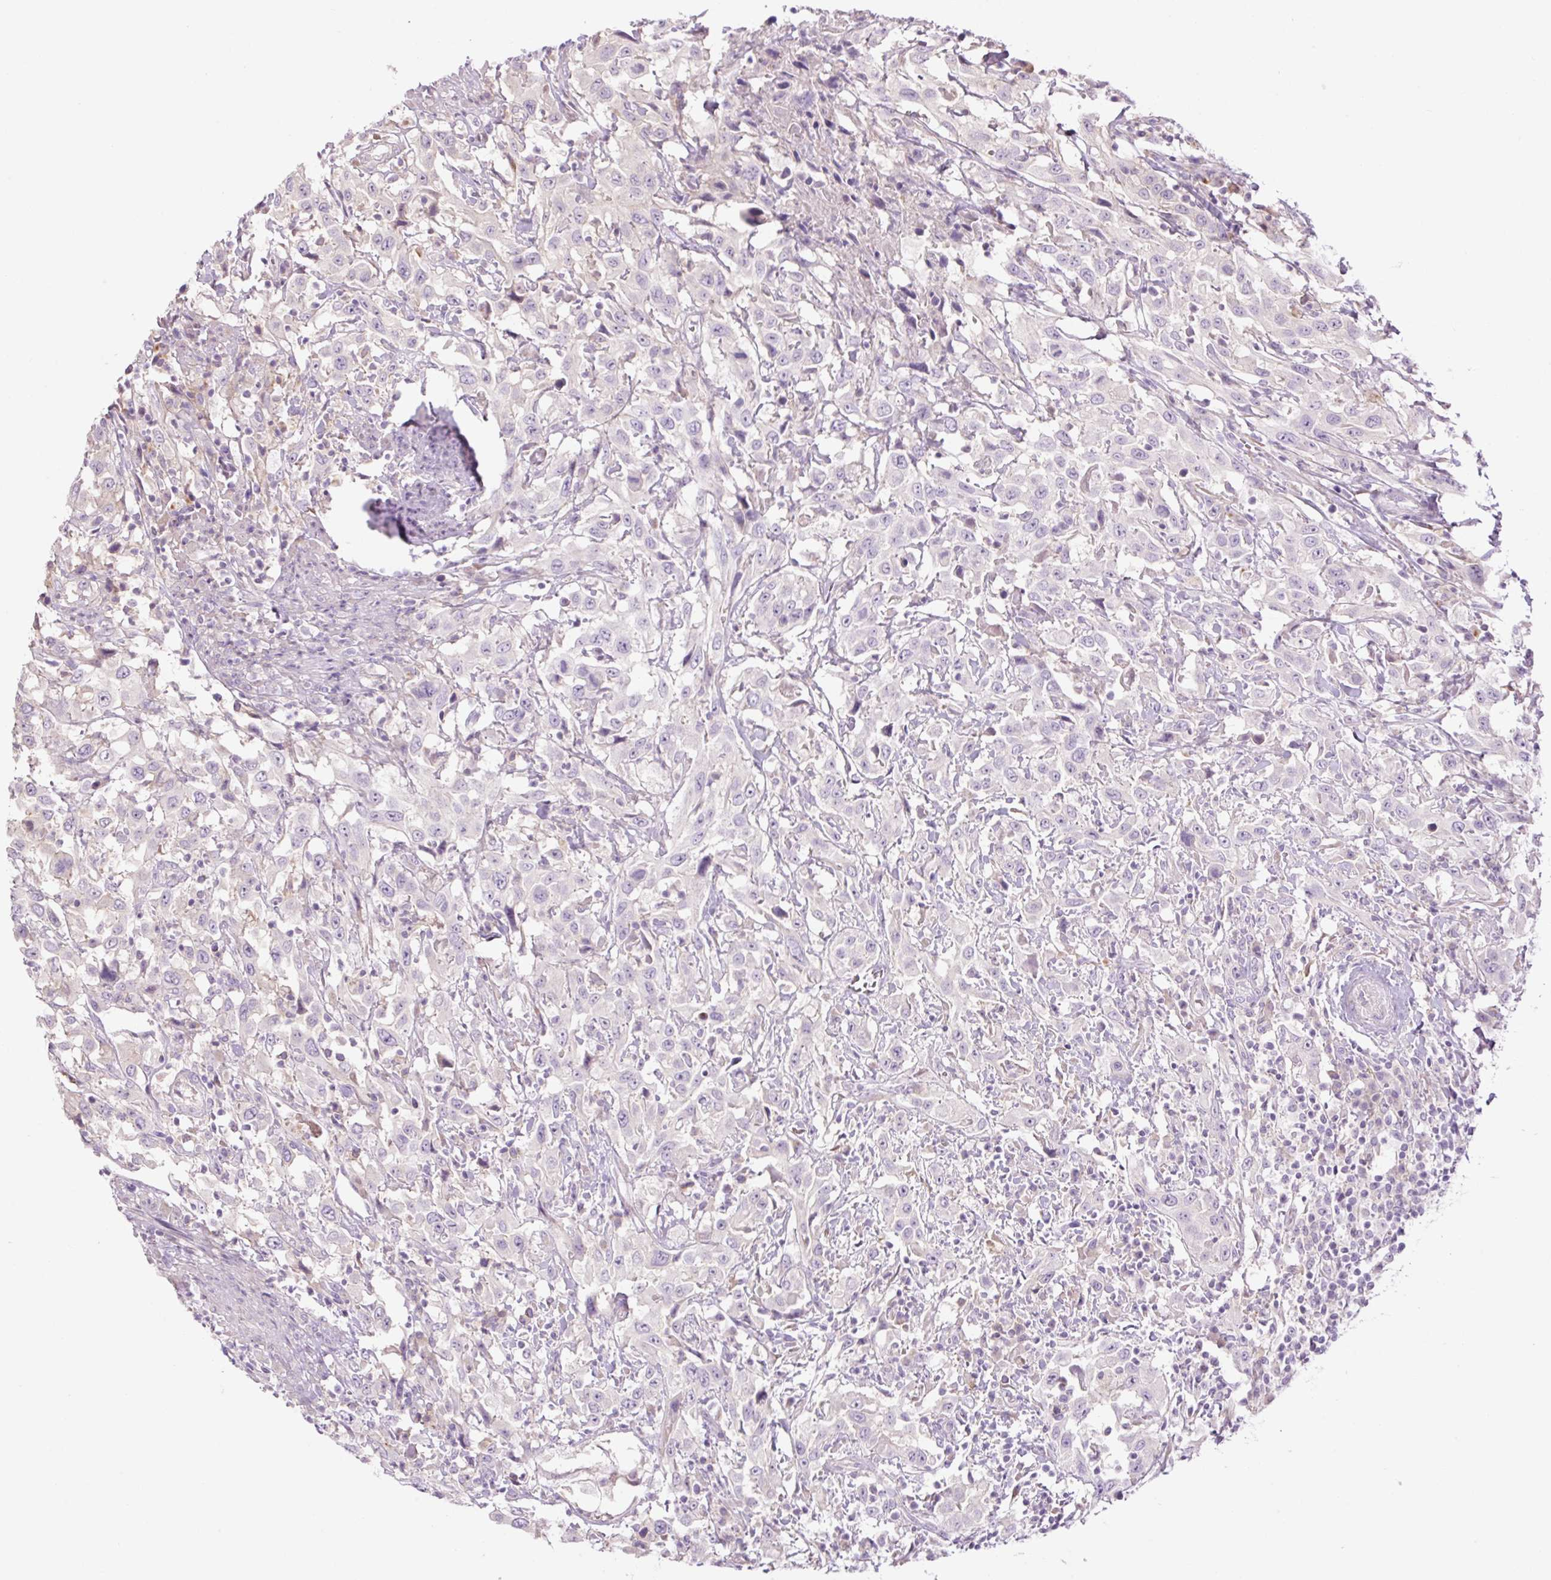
{"staining": {"intensity": "negative", "quantity": "none", "location": "none"}, "tissue": "urothelial cancer", "cell_type": "Tumor cells", "image_type": "cancer", "snomed": [{"axis": "morphology", "description": "Urothelial carcinoma, High grade"}, {"axis": "topography", "description": "Urinary bladder"}], "caption": "The micrograph exhibits no significant expression in tumor cells of urothelial cancer.", "gene": "GRID2", "patient": {"sex": "male", "age": 61}}